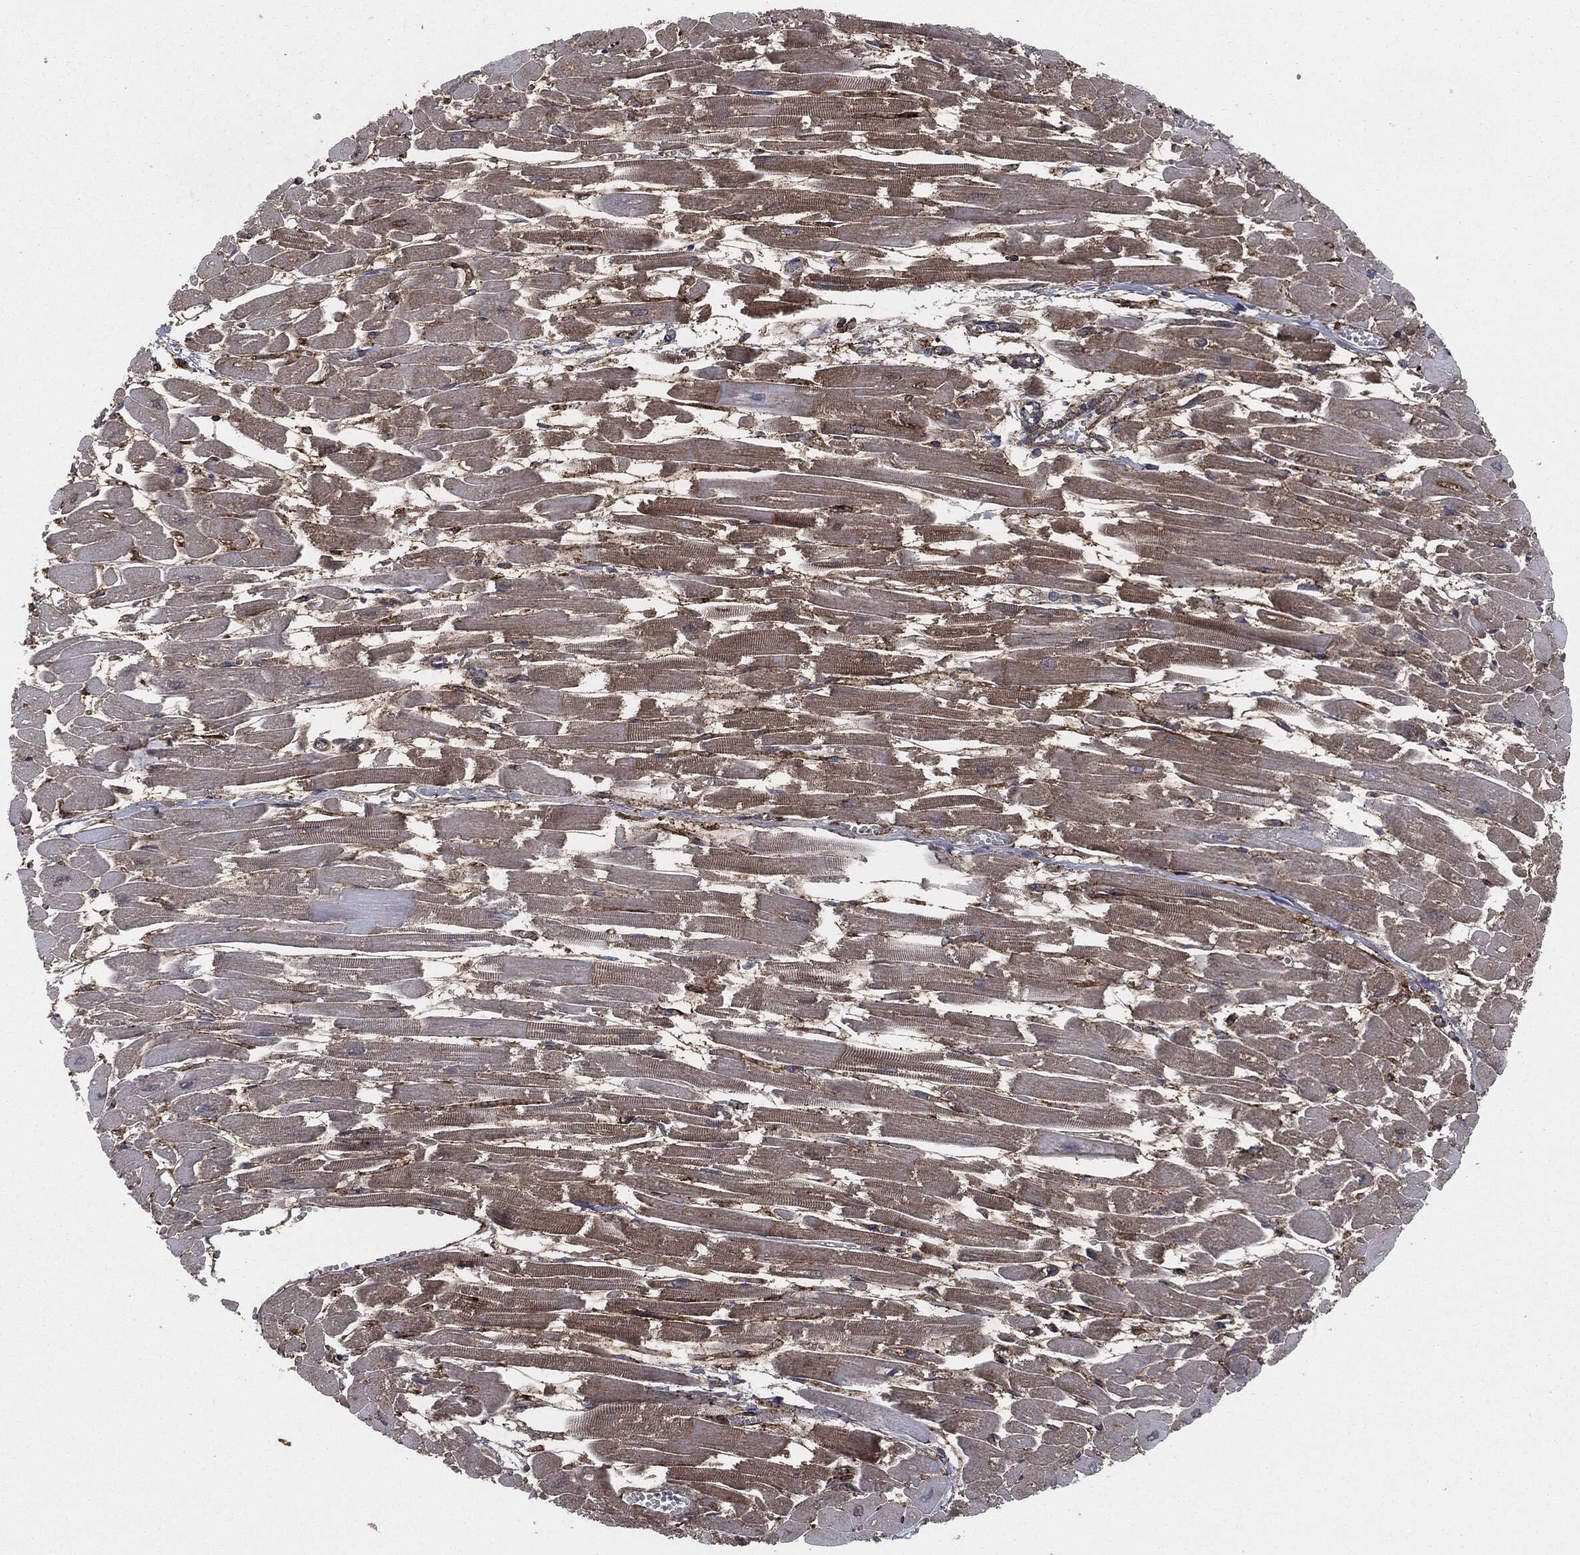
{"staining": {"intensity": "weak", "quantity": "25%-75%", "location": "cytoplasmic/membranous"}, "tissue": "heart muscle", "cell_type": "Cardiomyocytes", "image_type": "normal", "snomed": [{"axis": "morphology", "description": "Normal tissue, NOS"}, {"axis": "topography", "description": "Heart"}], "caption": "Cardiomyocytes reveal low levels of weak cytoplasmic/membranous staining in approximately 25%-75% of cells in benign heart muscle. (Stains: DAB (3,3'-diaminobenzidine) in brown, nuclei in blue, Microscopy: brightfield microscopy at high magnification).", "gene": "APOB", "patient": {"sex": "female", "age": 52}}